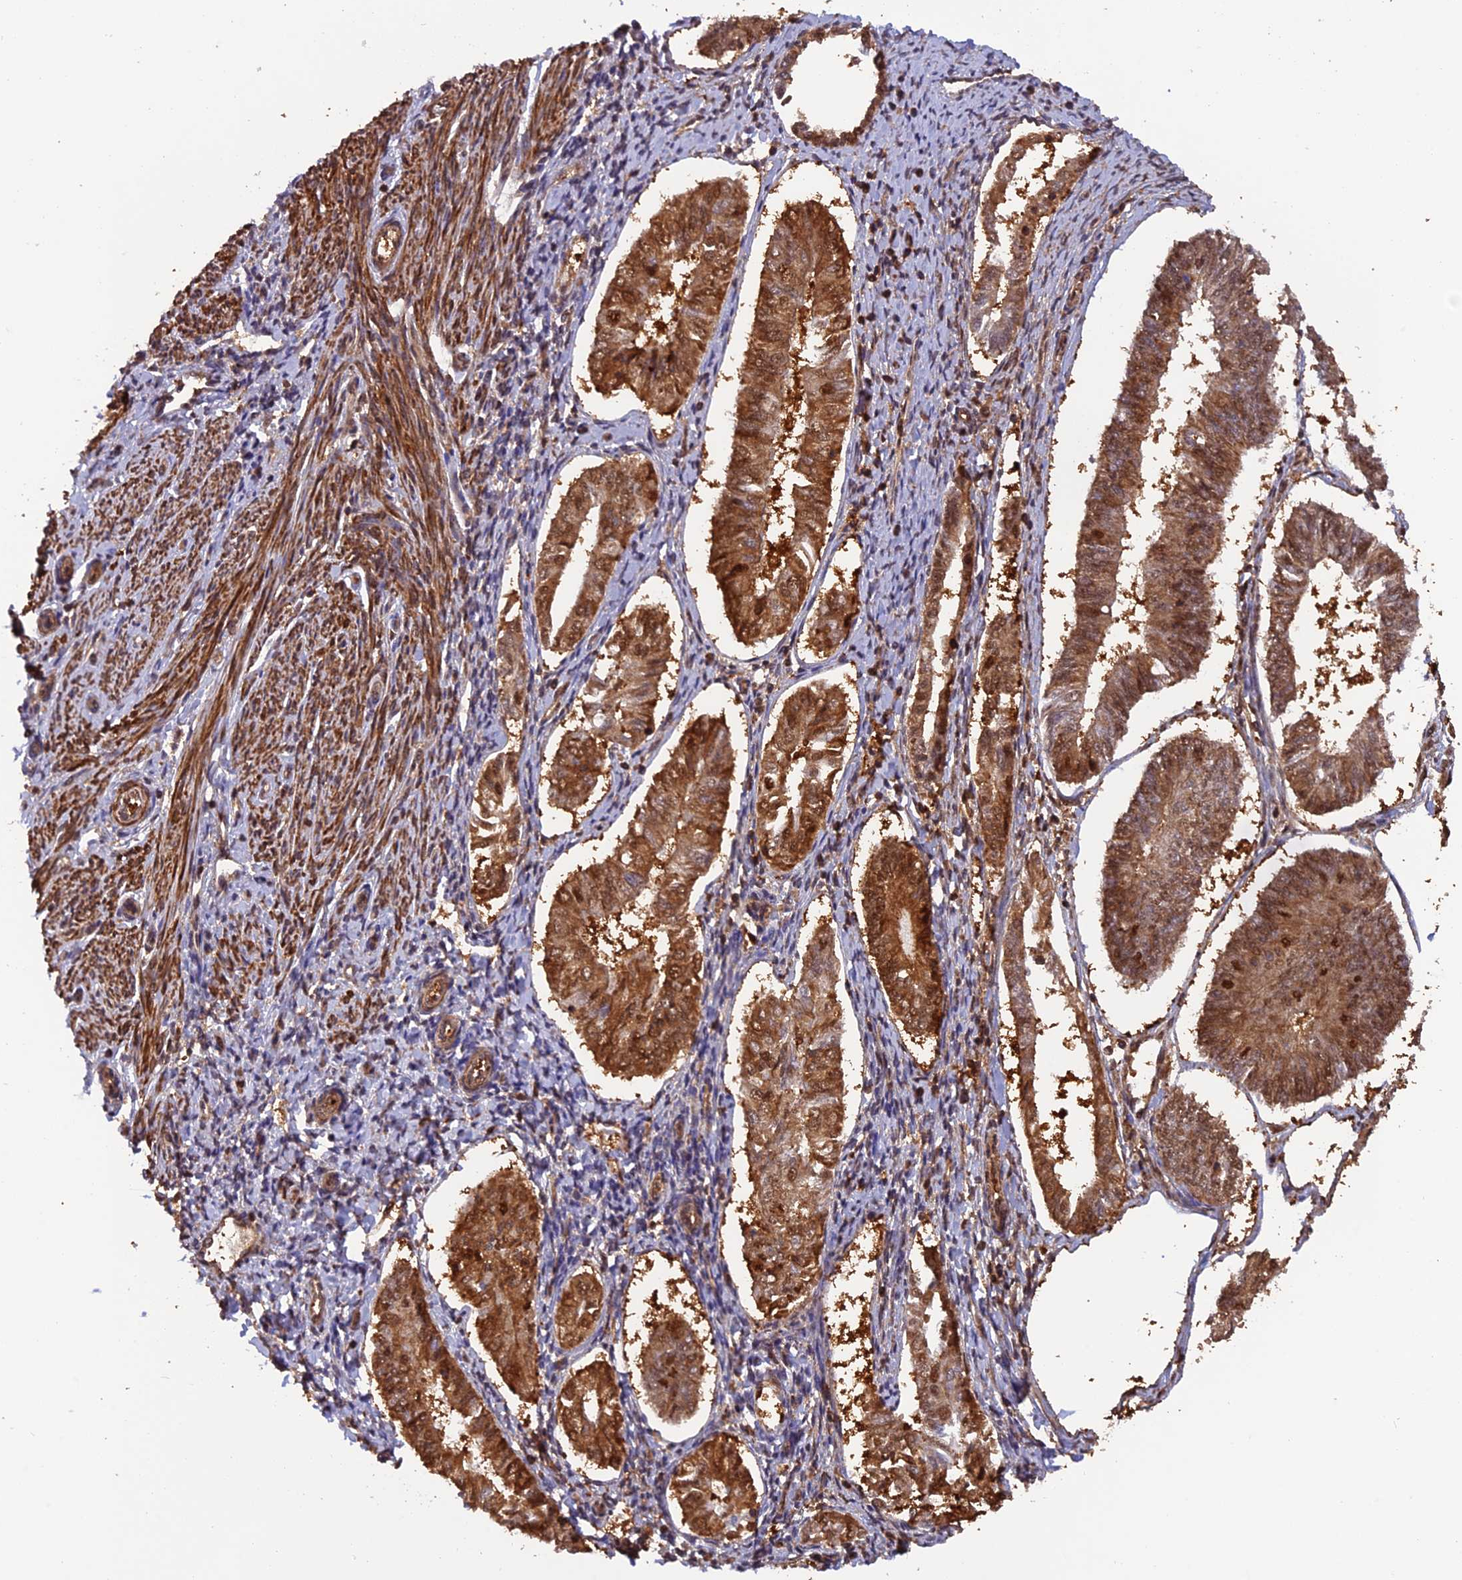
{"staining": {"intensity": "moderate", "quantity": ">75%", "location": "cytoplasmic/membranous,nuclear"}, "tissue": "endometrial cancer", "cell_type": "Tumor cells", "image_type": "cancer", "snomed": [{"axis": "morphology", "description": "Adenocarcinoma, NOS"}, {"axis": "topography", "description": "Endometrium"}], "caption": "High-magnification brightfield microscopy of endometrial cancer (adenocarcinoma) stained with DAB (brown) and counterstained with hematoxylin (blue). tumor cells exhibit moderate cytoplasmic/membranous and nuclear staining is identified in approximately>75% of cells.", "gene": "PSMB3", "patient": {"sex": "female", "age": 58}}